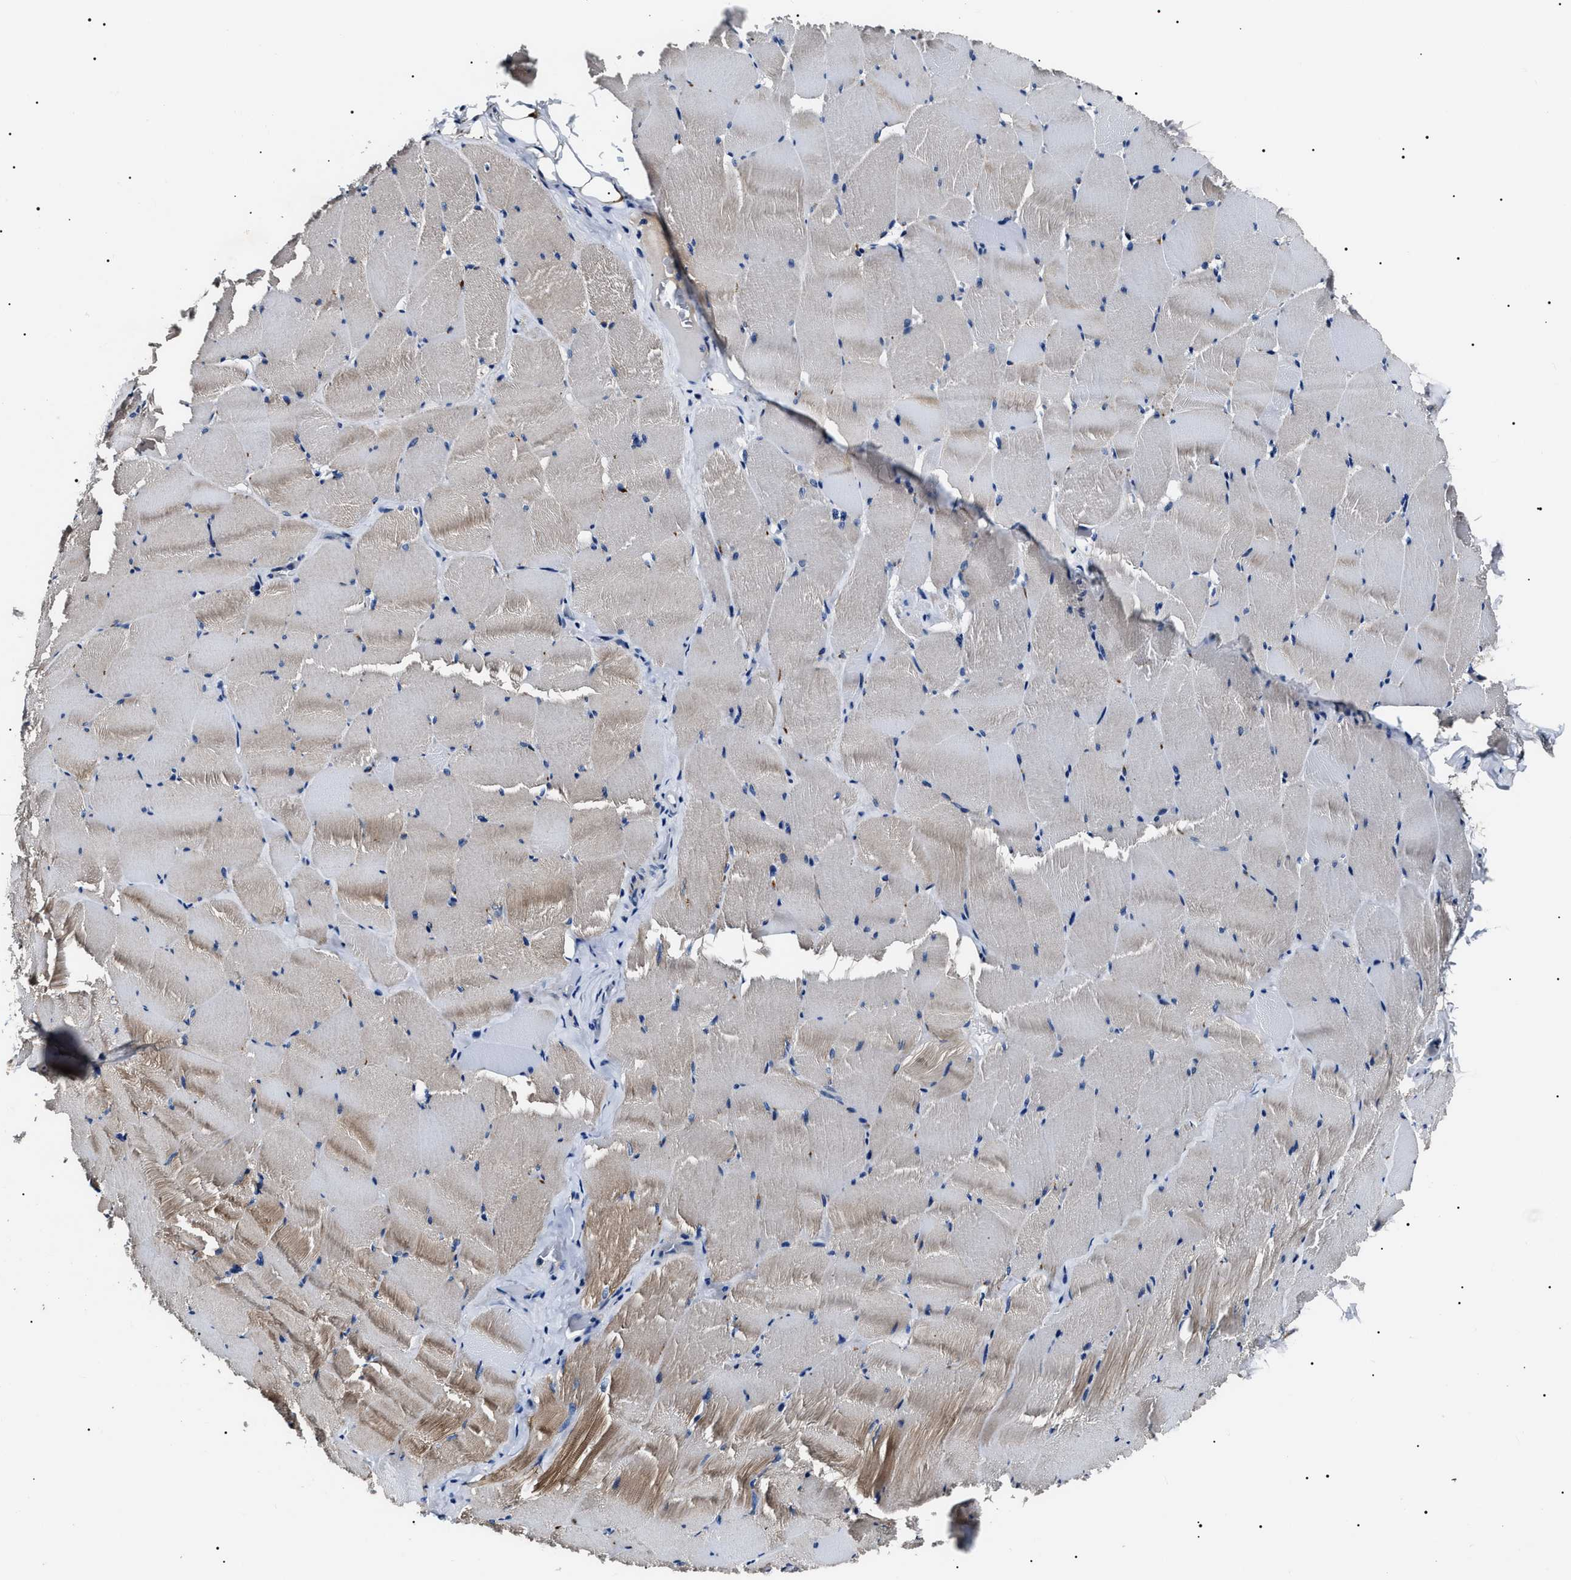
{"staining": {"intensity": "moderate", "quantity": "25%-75%", "location": "cytoplasmic/membranous"}, "tissue": "skeletal muscle", "cell_type": "Myocytes", "image_type": "normal", "snomed": [{"axis": "morphology", "description": "Normal tissue, NOS"}, {"axis": "topography", "description": "Skeletal muscle"}], "caption": "High-power microscopy captured an IHC photomicrograph of benign skeletal muscle, revealing moderate cytoplasmic/membranous positivity in approximately 25%-75% of myocytes. (Brightfield microscopy of DAB IHC at high magnification).", "gene": "IFT81", "patient": {"sex": "male", "age": 62}}